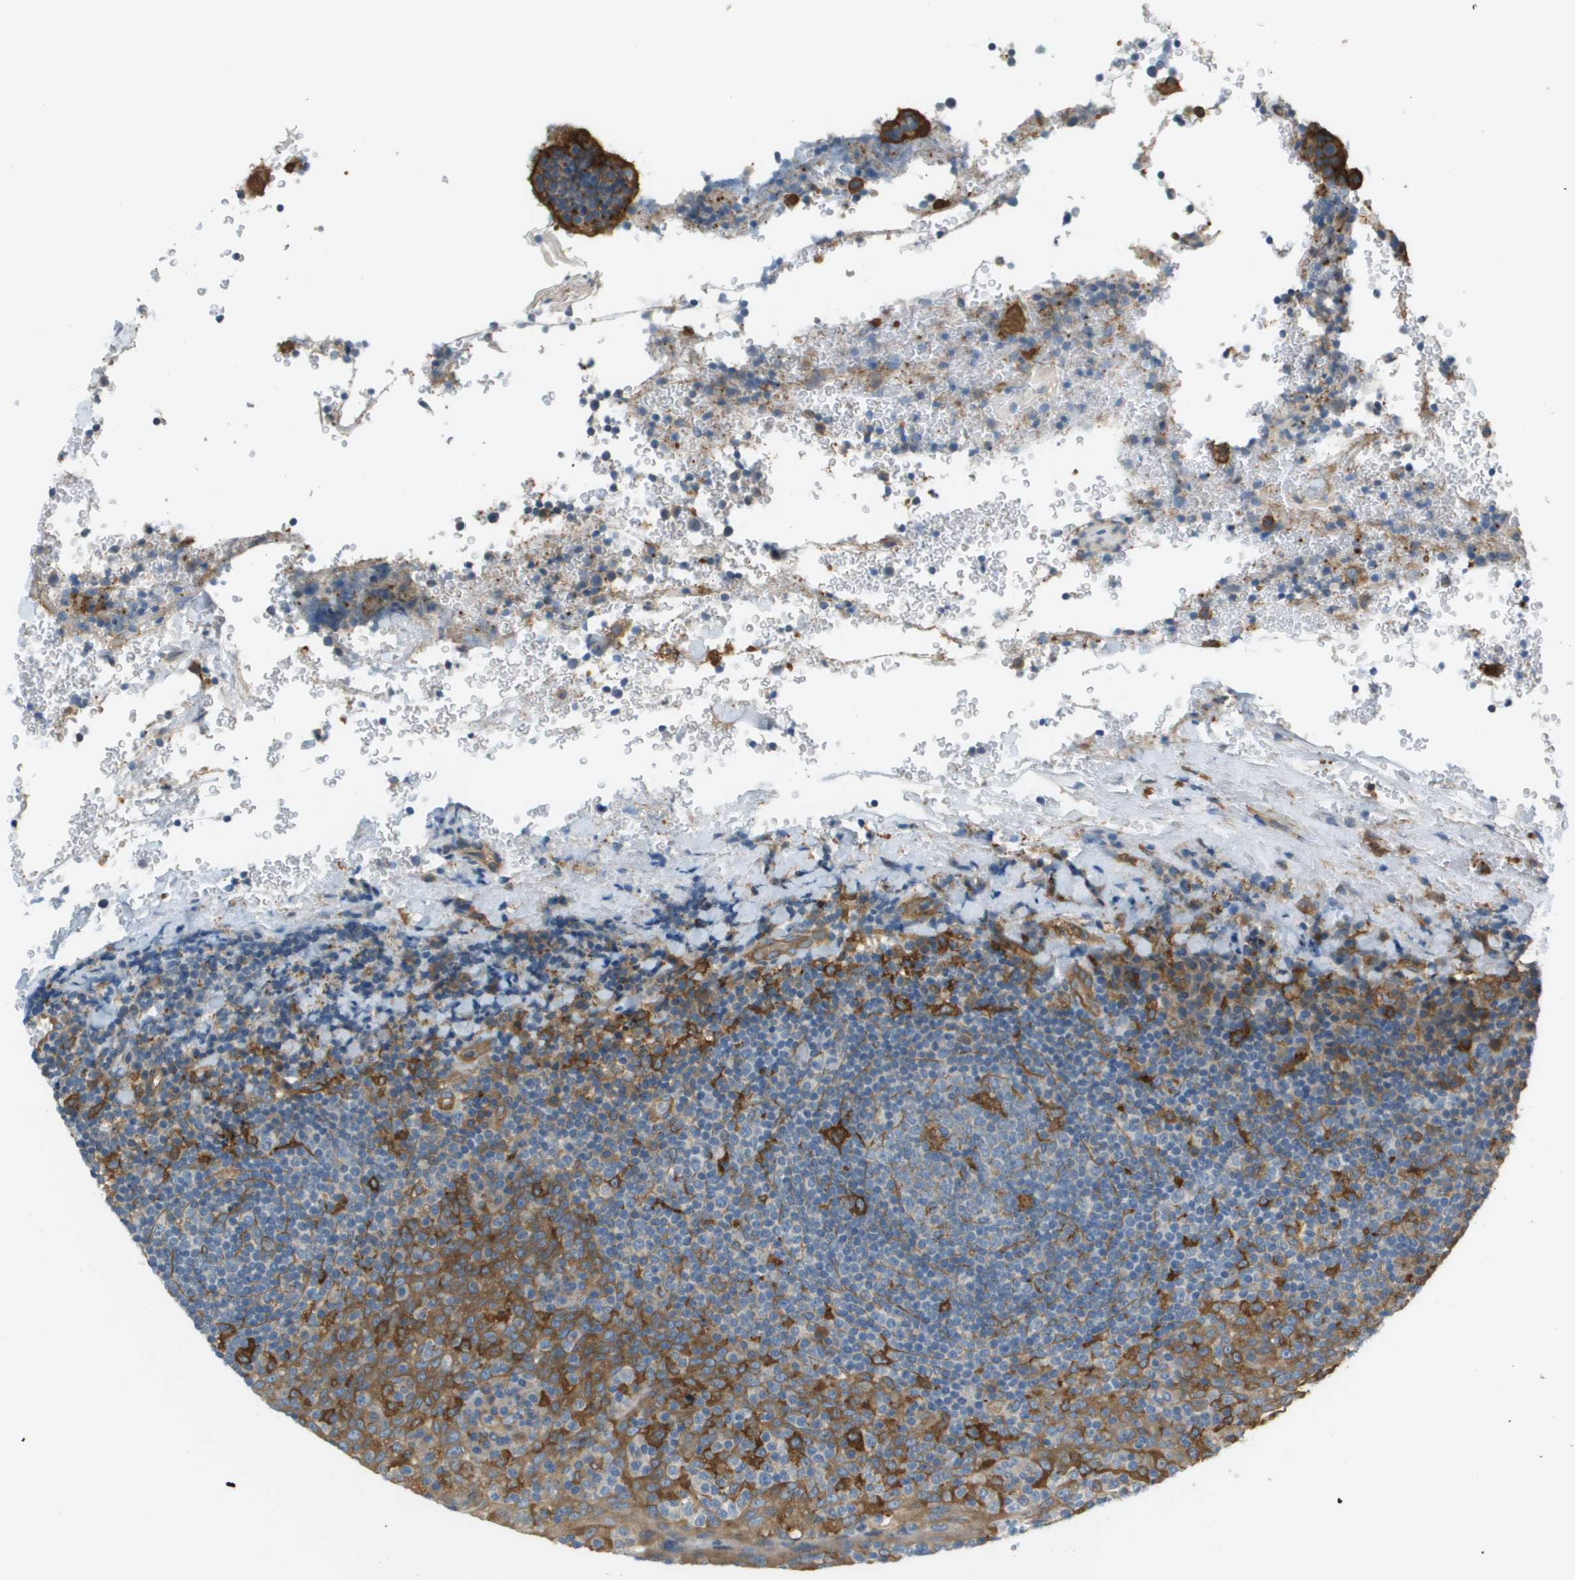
{"staining": {"intensity": "moderate", "quantity": "<25%", "location": "cytoplasmic/membranous"}, "tissue": "tonsil", "cell_type": "Germinal center cells", "image_type": "normal", "snomed": [{"axis": "morphology", "description": "Normal tissue, NOS"}, {"axis": "topography", "description": "Tonsil"}], "caption": "Moderate cytoplasmic/membranous expression for a protein is seen in about <25% of germinal center cells of benign tonsil using IHC.", "gene": "CORO1B", "patient": {"sex": "male", "age": 17}}